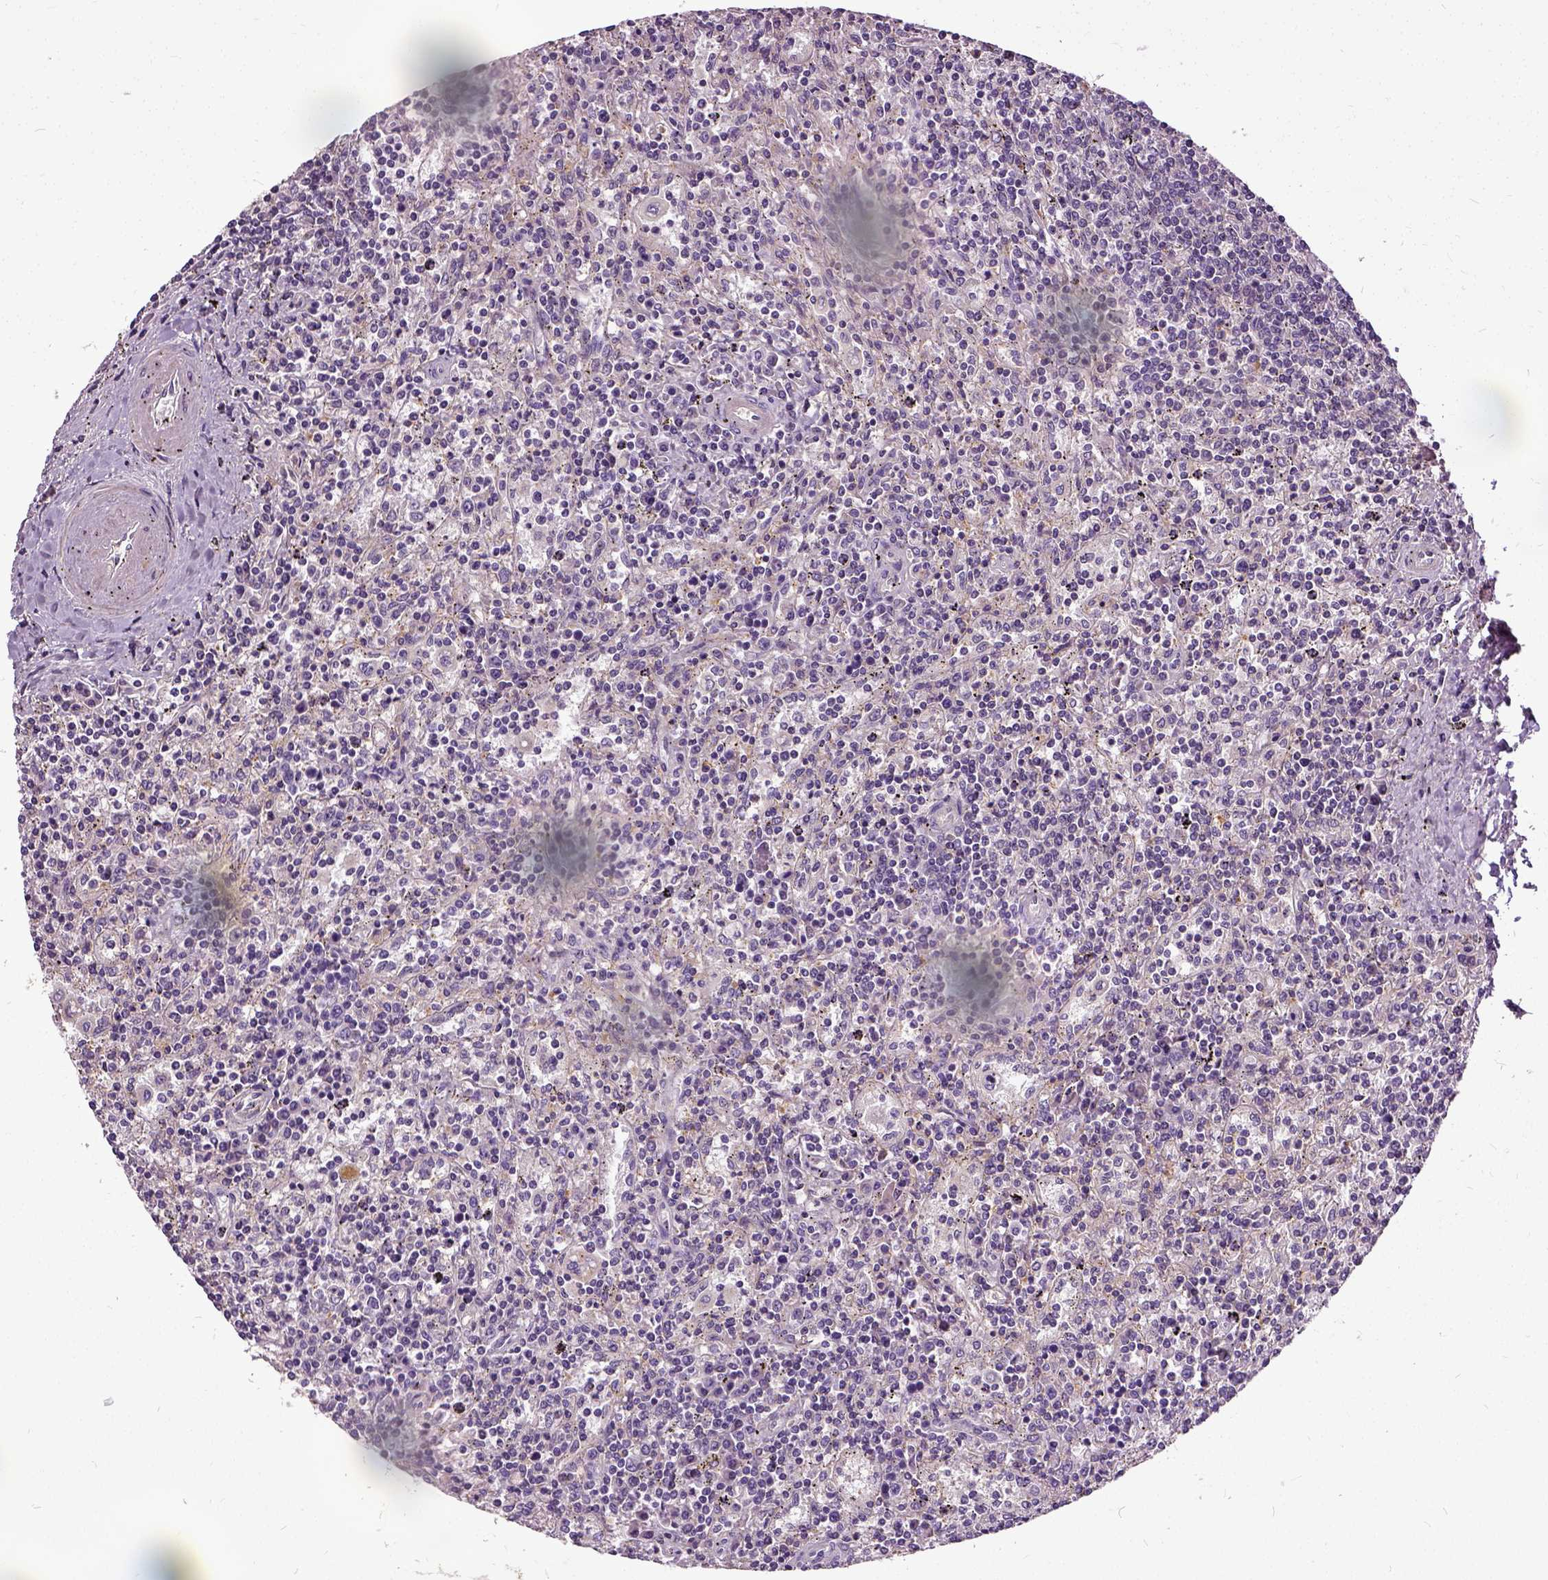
{"staining": {"intensity": "negative", "quantity": "none", "location": "none"}, "tissue": "lymphoma", "cell_type": "Tumor cells", "image_type": "cancer", "snomed": [{"axis": "morphology", "description": "Malignant lymphoma, non-Hodgkin's type, Low grade"}, {"axis": "topography", "description": "Spleen"}], "caption": "Immunohistochemistry (IHC) histopathology image of human low-grade malignant lymphoma, non-Hodgkin's type stained for a protein (brown), which demonstrates no expression in tumor cells.", "gene": "ILRUN", "patient": {"sex": "male", "age": 62}}